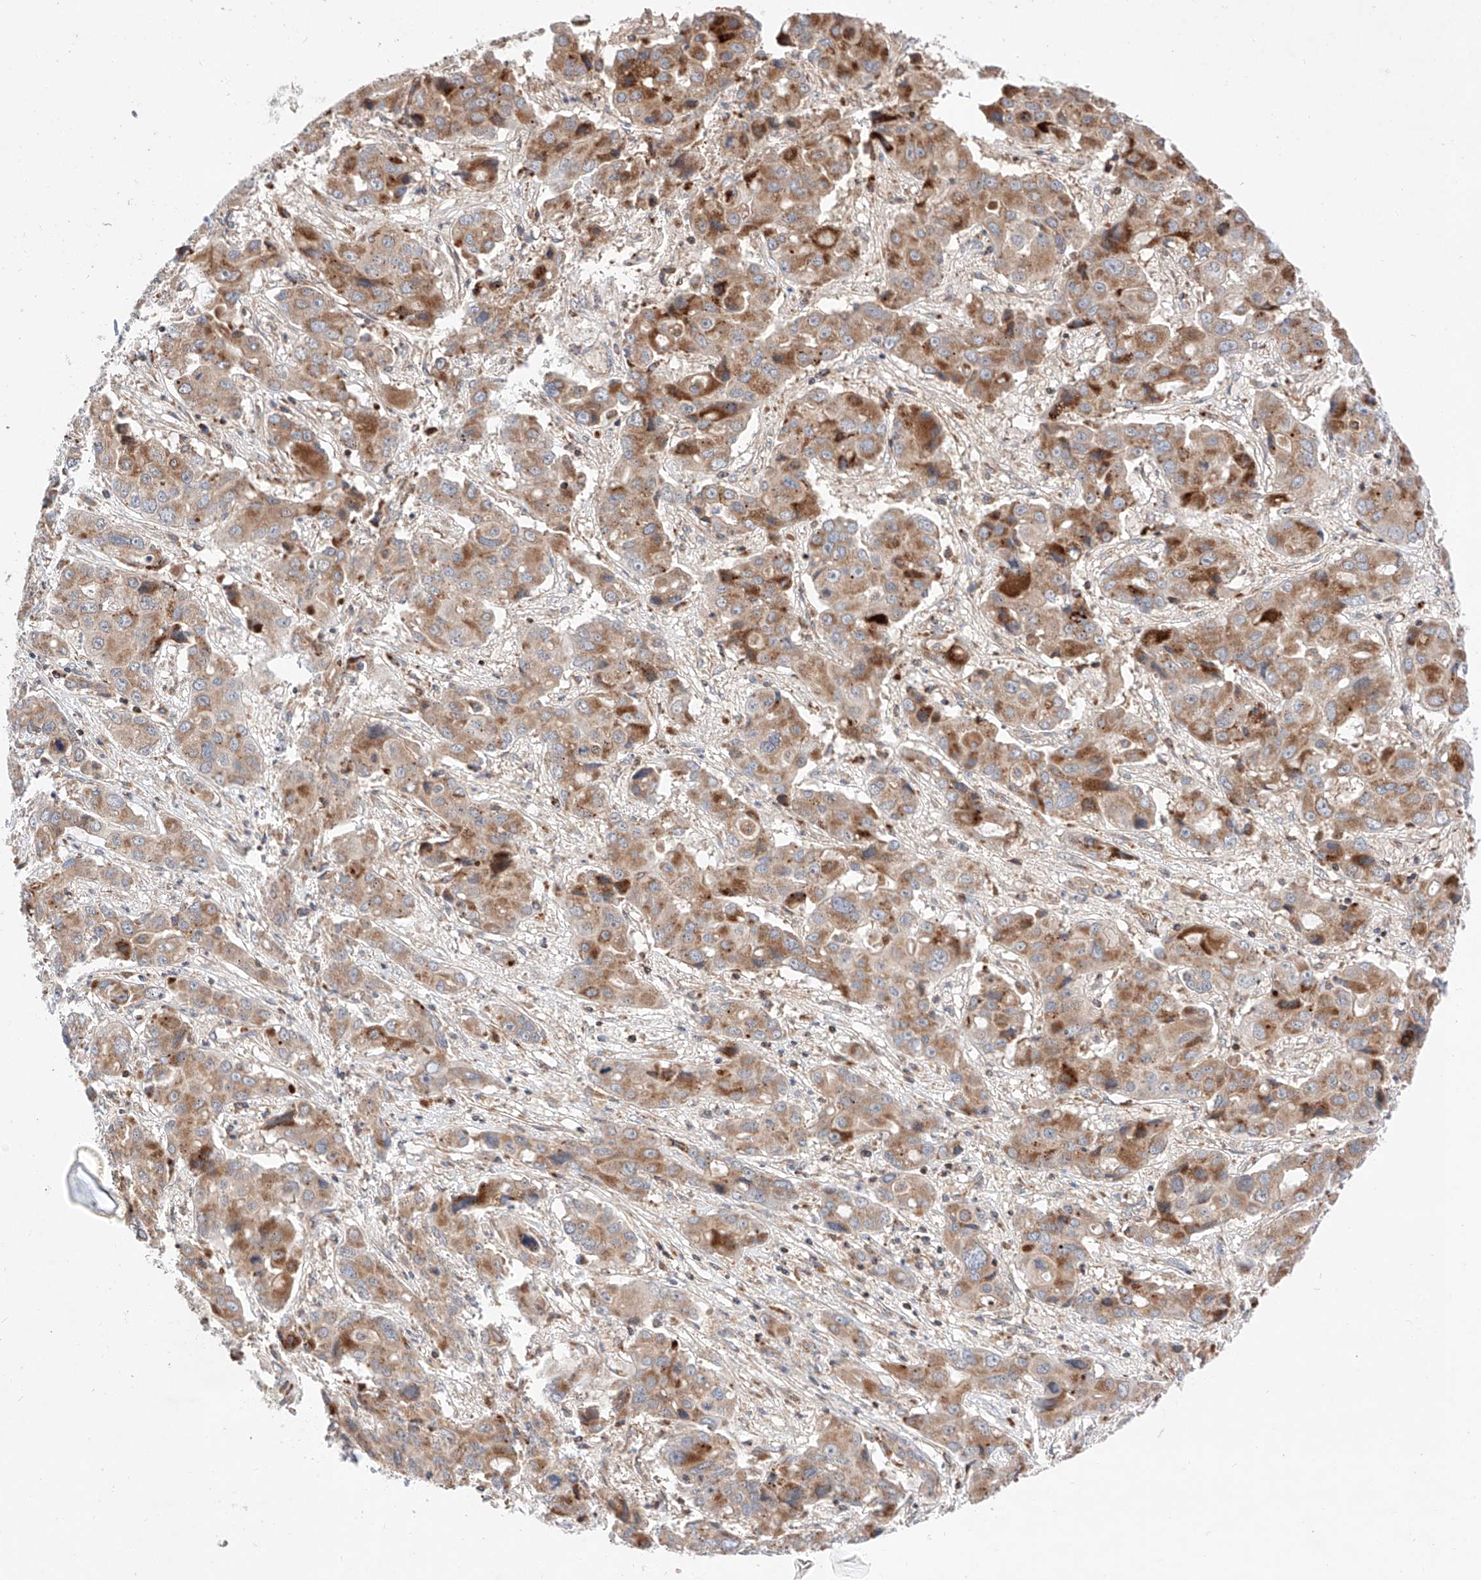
{"staining": {"intensity": "moderate", "quantity": ">75%", "location": "cytoplasmic/membranous"}, "tissue": "liver cancer", "cell_type": "Tumor cells", "image_type": "cancer", "snomed": [{"axis": "morphology", "description": "Cholangiocarcinoma"}, {"axis": "topography", "description": "Liver"}], "caption": "This is an image of IHC staining of cholangiocarcinoma (liver), which shows moderate staining in the cytoplasmic/membranous of tumor cells.", "gene": "NR1D1", "patient": {"sex": "male", "age": 67}}